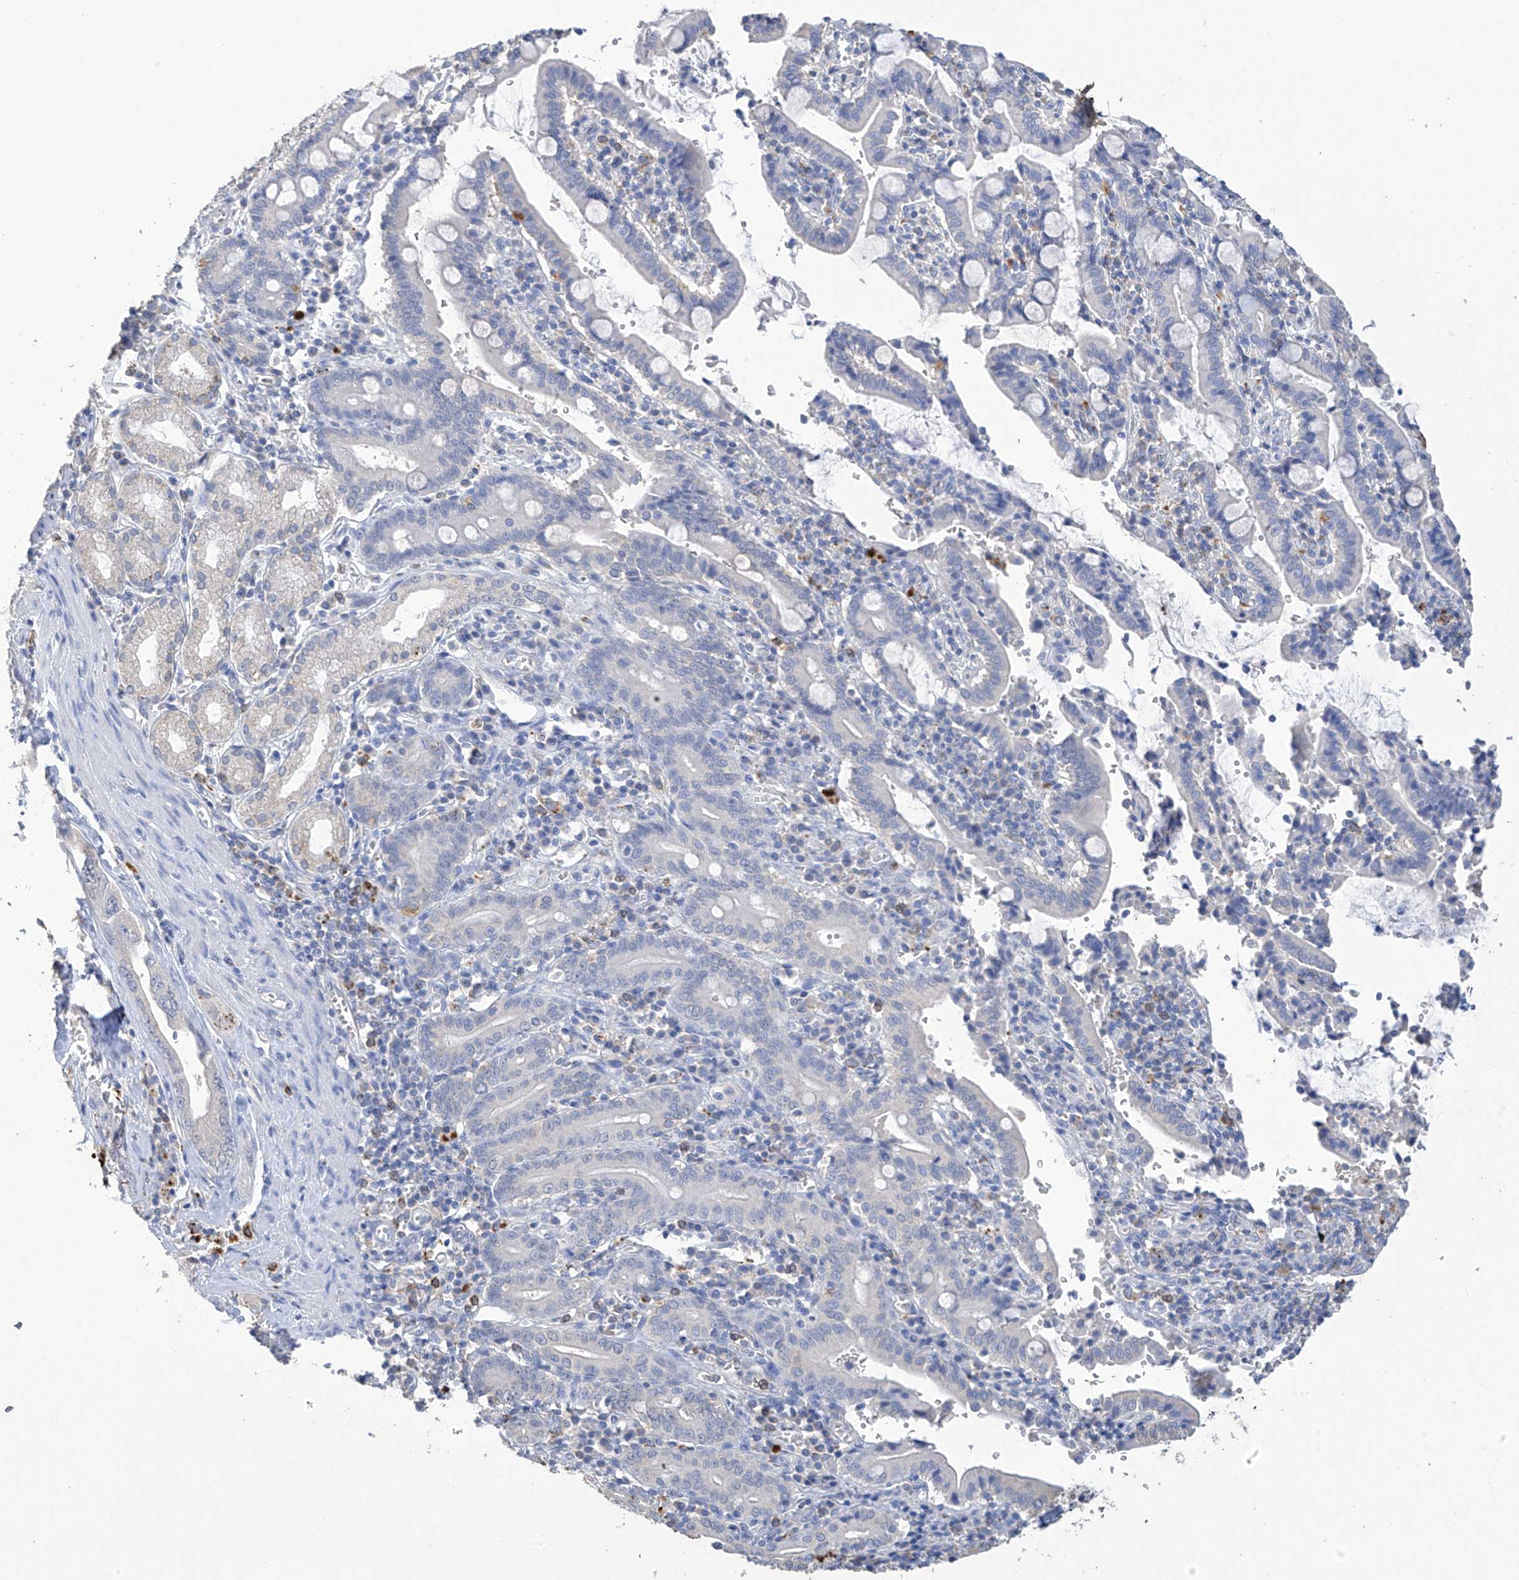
{"staining": {"intensity": "negative", "quantity": "none", "location": "none"}, "tissue": "pancreatic cancer", "cell_type": "Tumor cells", "image_type": "cancer", "snomed": [{"axis": "morphology", "description": "Adenocarcinoma, NOS"}, {"axis": "topography", "description": "Pancreas"}], "caption": "Tumor cells are negative for brown protein staining in pancreatic cancer (adenocarcinoma). The staining was performed using DAB to visualize the protein expression in brown, while the nuclei were stained in blue with hematoxylin (Magnification: 20x).", "gene": "OGT", "patient": {"sex": "male", "age": 70}}